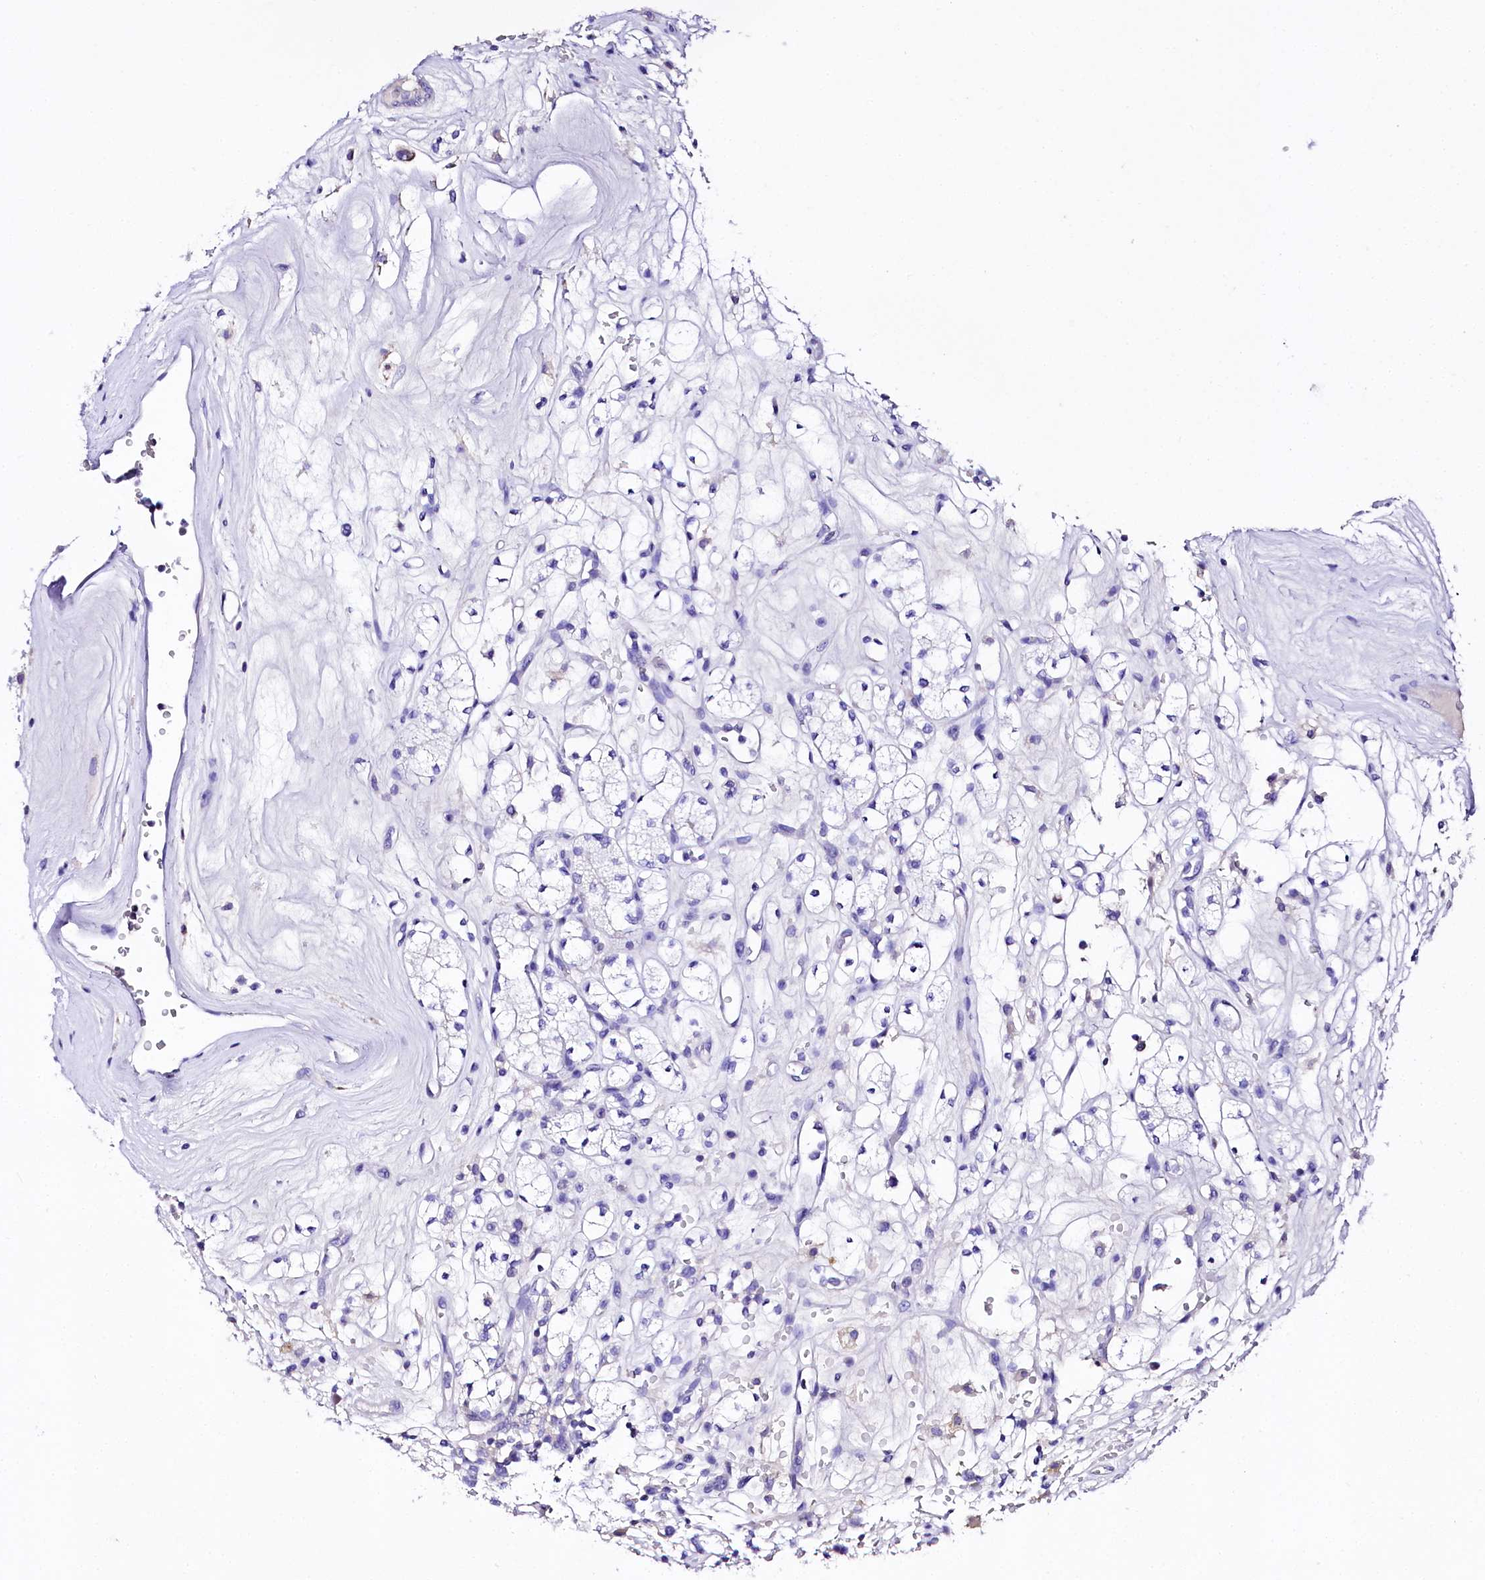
{"staining": {"intensity": "negative", "quantity": "none", "location": "none"}, "tissue": "renal cancer", "cell_type": "Tumor cells", "image_type": "cancer", "snomed": [{"axis": "morphology", "description": "Adenocarcinoma, NOS"}, {"axis": "topography", "description": "Kidney"}], "caption": "Tumor cells are negative for brown protein staining in renal cancer. (DAB (3,3'-diaminobenzidine) immunohistochemistry (IHC) visualized using brightfield microscopy, high magnification).", "gene": "A2ML1", "patient": {"sex": "male", "age": 77}}